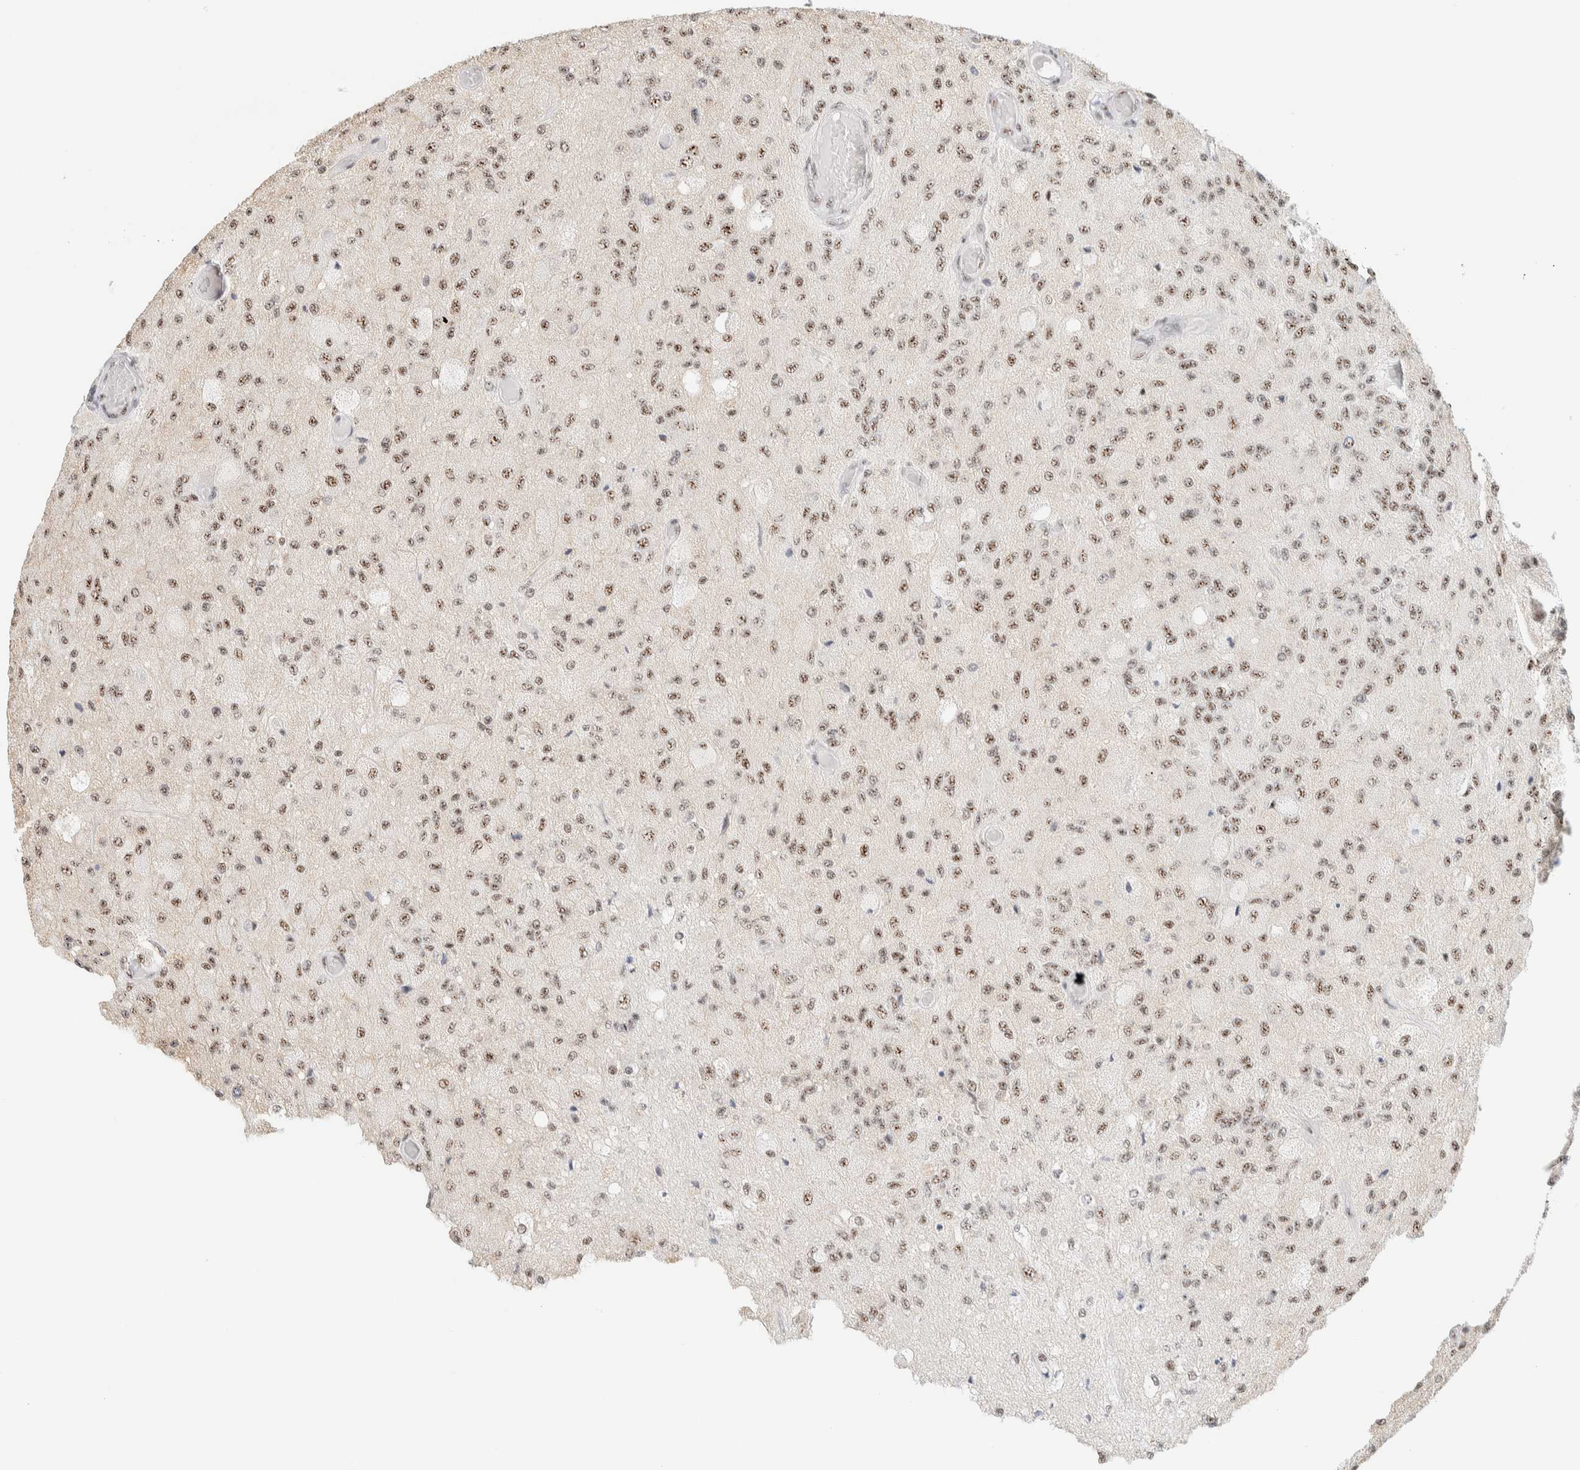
{"staining": {"intensity": "weak", "quantity": ">75%", "location": "nuclear"}, "tissue": "glioma", "cell_type": "Tumor cells", "image_type": "cancer", "snomed": [{"axis": "morphology", "description": "Normal tissue, NOS"}, {"axis": "morphology", "description": "Glioma, malignant, High grade"}, {"axis": "topography", "description": "Cerebral cortex"}], "caption": "Human glioma stained with a brown dye shows weak nuclear positive staining in approximately >75% of tumor cells.", "gene": "SON", "patient": {"sex": "male", "age": 77}}